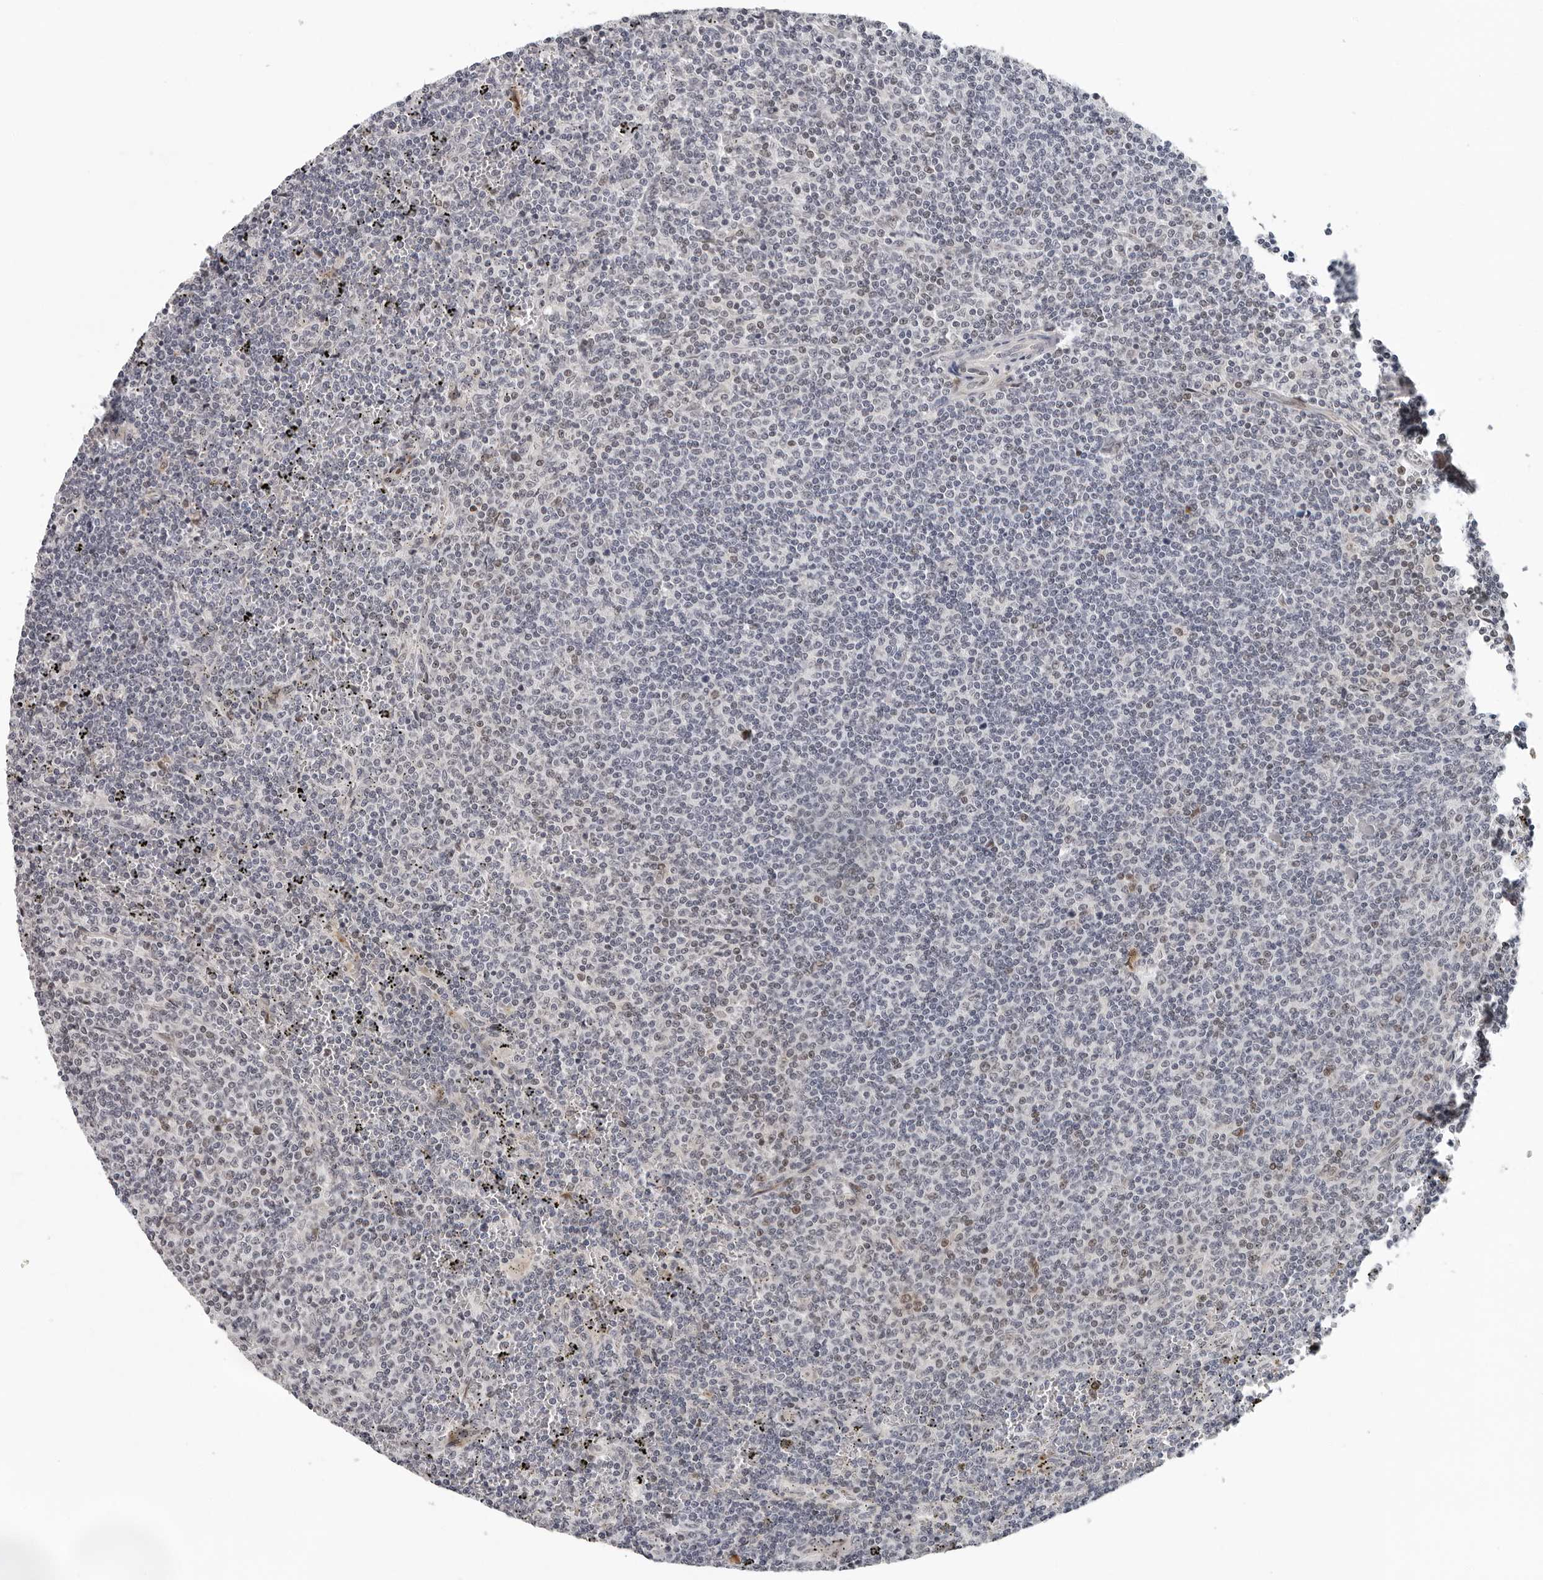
{"staining": {"intensity": "negative", "quantity": "none", "location": "none"}, "tissue": "lymphoma", "cell_type": "Tumor cells", "image_type": "cancer", "snomed": [{"axis": "morphology", "description": "Malignant lymphoma, non-Hodgkin's type, Low grade"}, {"axis": "topography", "description": "Spleen"}], "caption": "IHC micrograph of neoplastic tissue: human low-grade malignant lymphoma, non-Hodgkin's type stained with DAB demonstrates no significant protein expression in tumor cells. Nuclei are stained in blue.", "gene": "PIP4K2C", "patient": {"sex": "female", "age": 50}}